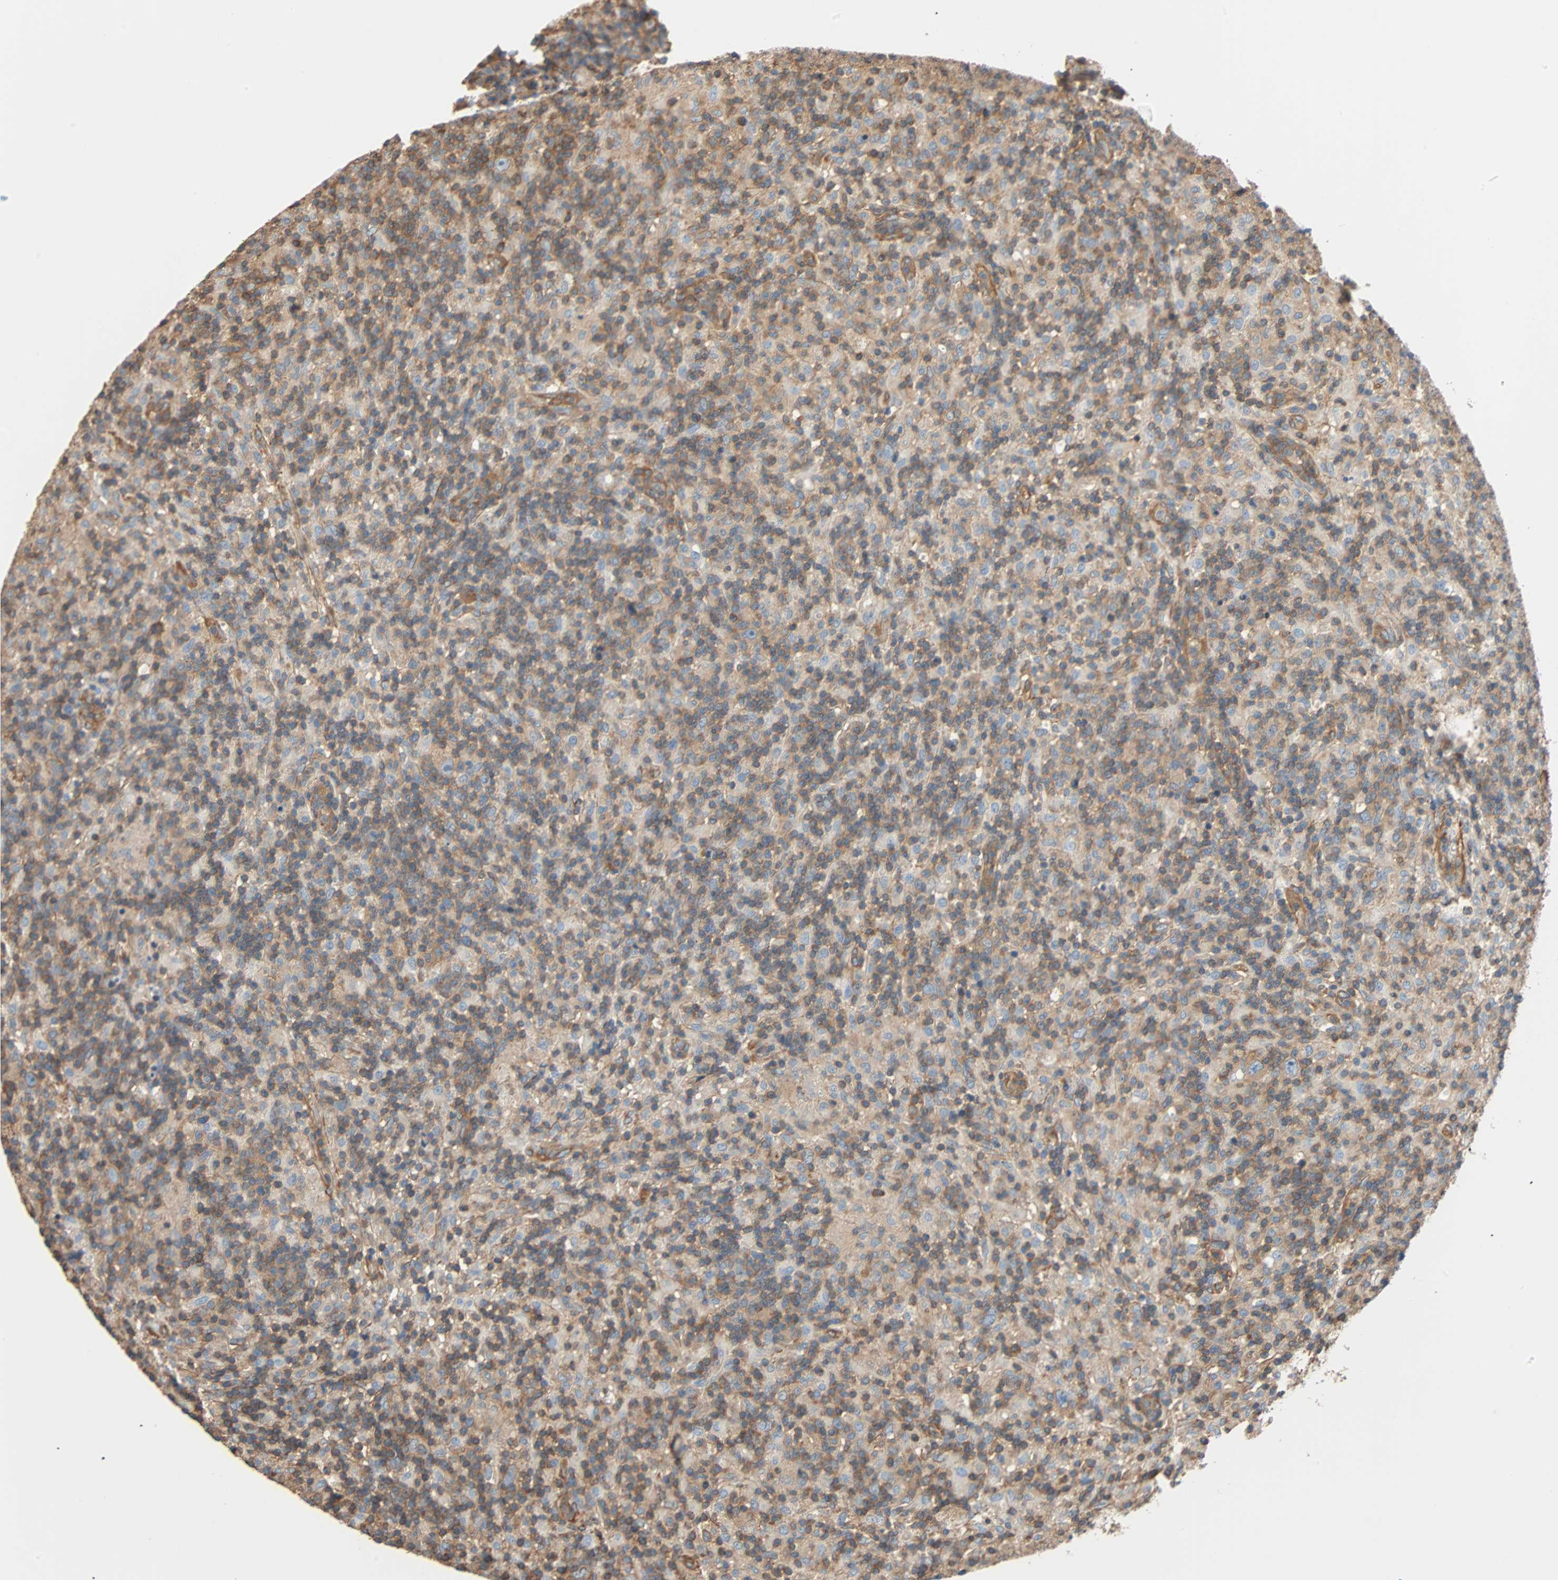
{"staining": {"intensity": "weak", "quantity": ">75%", "location": "cytoplasmic/membranous"}, "tissue": "lymphoma", "cell_type": "Tumor cells", "image_type": "cancer", "snomed": [{"axis": "morphology", "description": "Hodgkin's disease, NOS"}, {"axis": "topography", "description": "Lymph node"}], "caption": "Protein expression analysis of human Hodgkin's disease reveals weak cytoplasmic/membranous positivity in approximately >75% of tumor cells.", "gene": "GALNT10", "patient": {"sex": "male", "age": 70}}